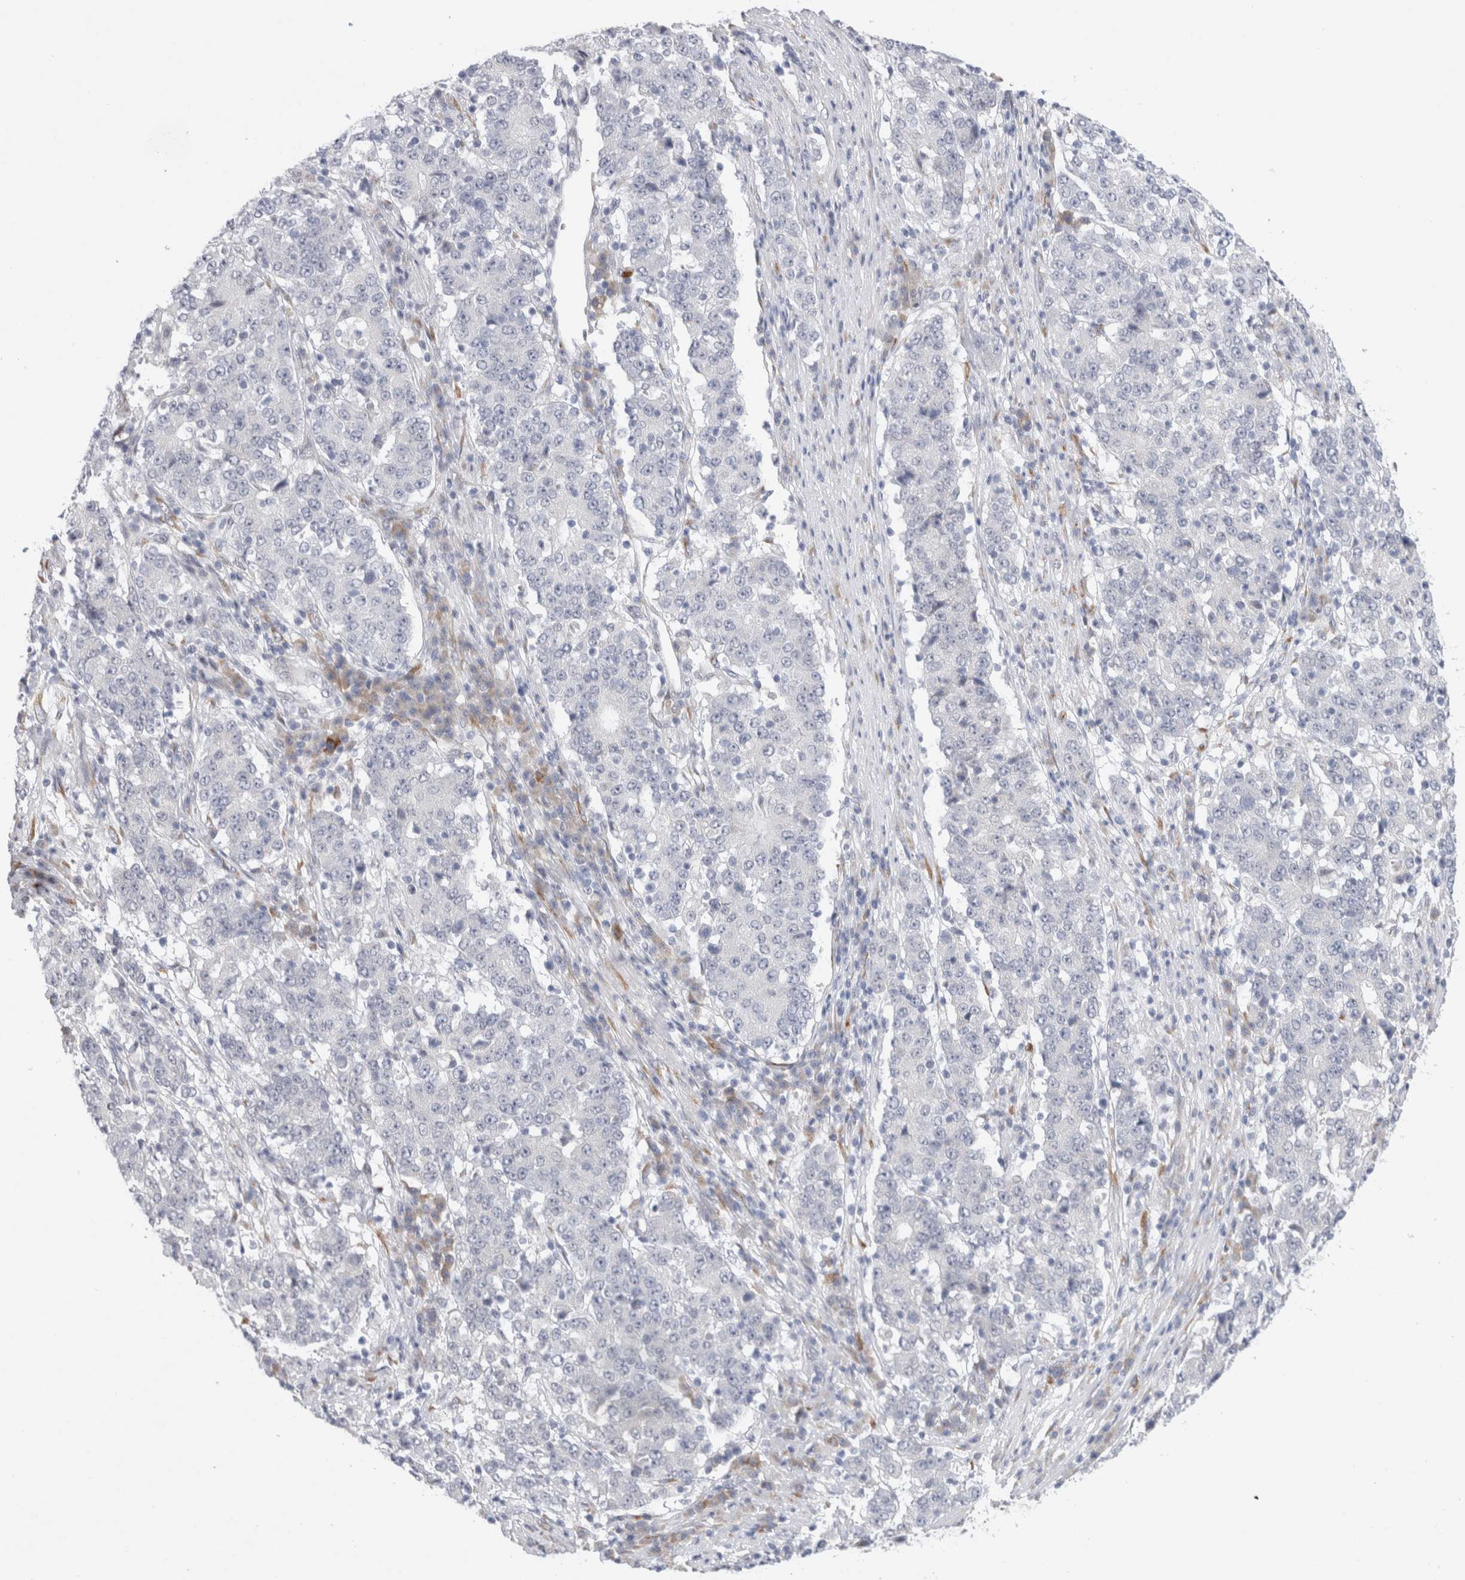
{"staining": {"intensity": "negative", "quantity": "none", "location": "none"}, "tissue": "stomach cancer", "cell_type": "Tumor cells", "image_type": "cancer", "snomed": [{"axis": "morphology", "description": "Adenocarcinoma, NOS"}, {"axis": "topography", "description": "Stomach"}], "caption": "Immunohistochemistry micrograph of human adenocarcinoma (stomach) stained for a protein (brown), which displays no positivity in tumor cells.", "gene": "TRMT1L", "patient": {"sex": "male", "age": 59}}